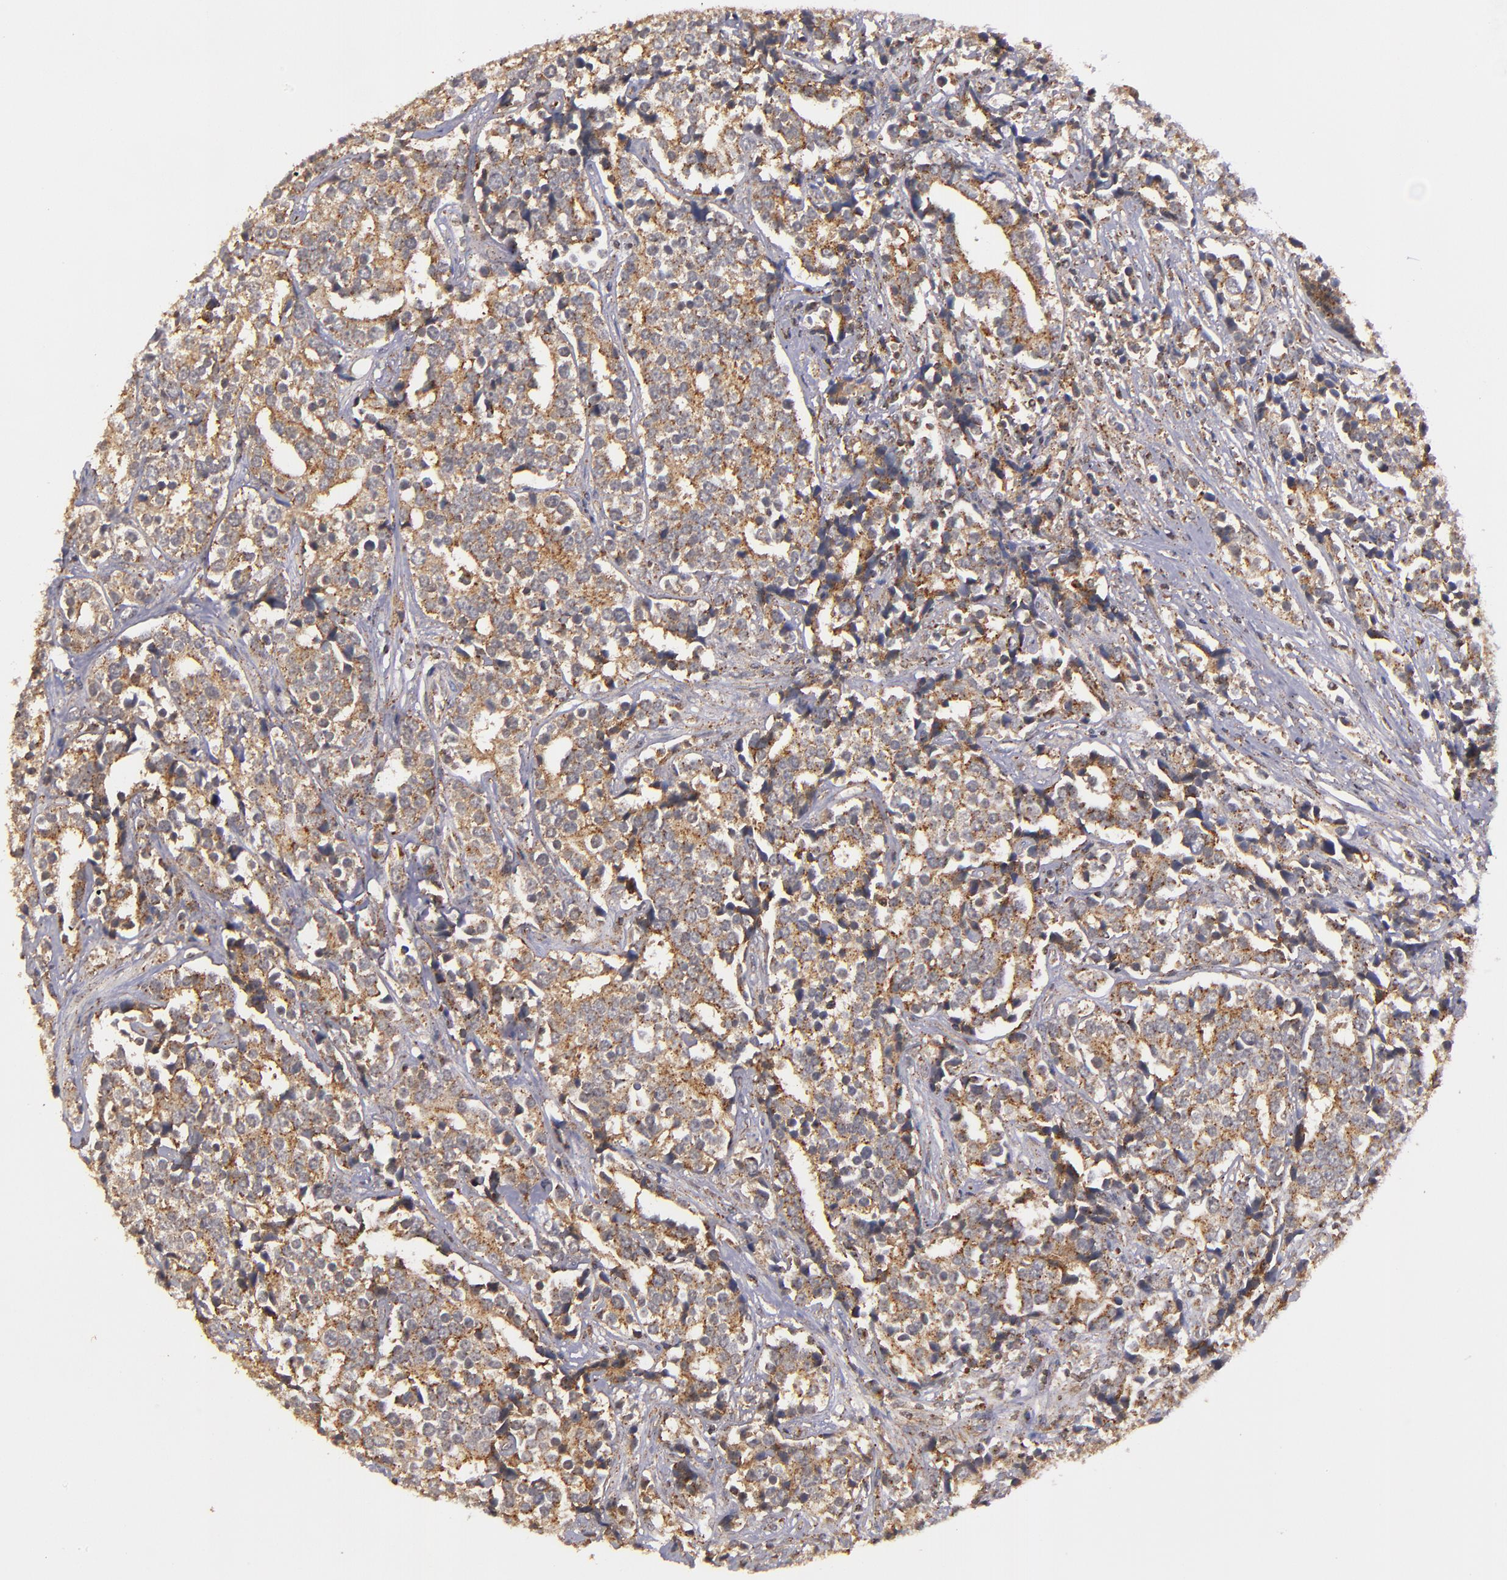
{"staining": {"intensity": "moderate", "quantity": ">75%", "location": "cytoplasmic/membranous"}, "tissue": "prostate cancer", "cell_type": "Tumor cells", "image_type": "cancer", "snomed": [{"axis": "morphology", "description": "Adenocarcinoma, High grade"}, {"axis": "topography", "description": "Prostate"}], "caption": "Moderate cytoplasmic/membranous expression for a protein is present in about >75% of tumor cells of prostate adenocarcinoma (high-grade) using IHC.", "gene": "ZFYVE1", "patient": {"sex": "male", "age": 71}}